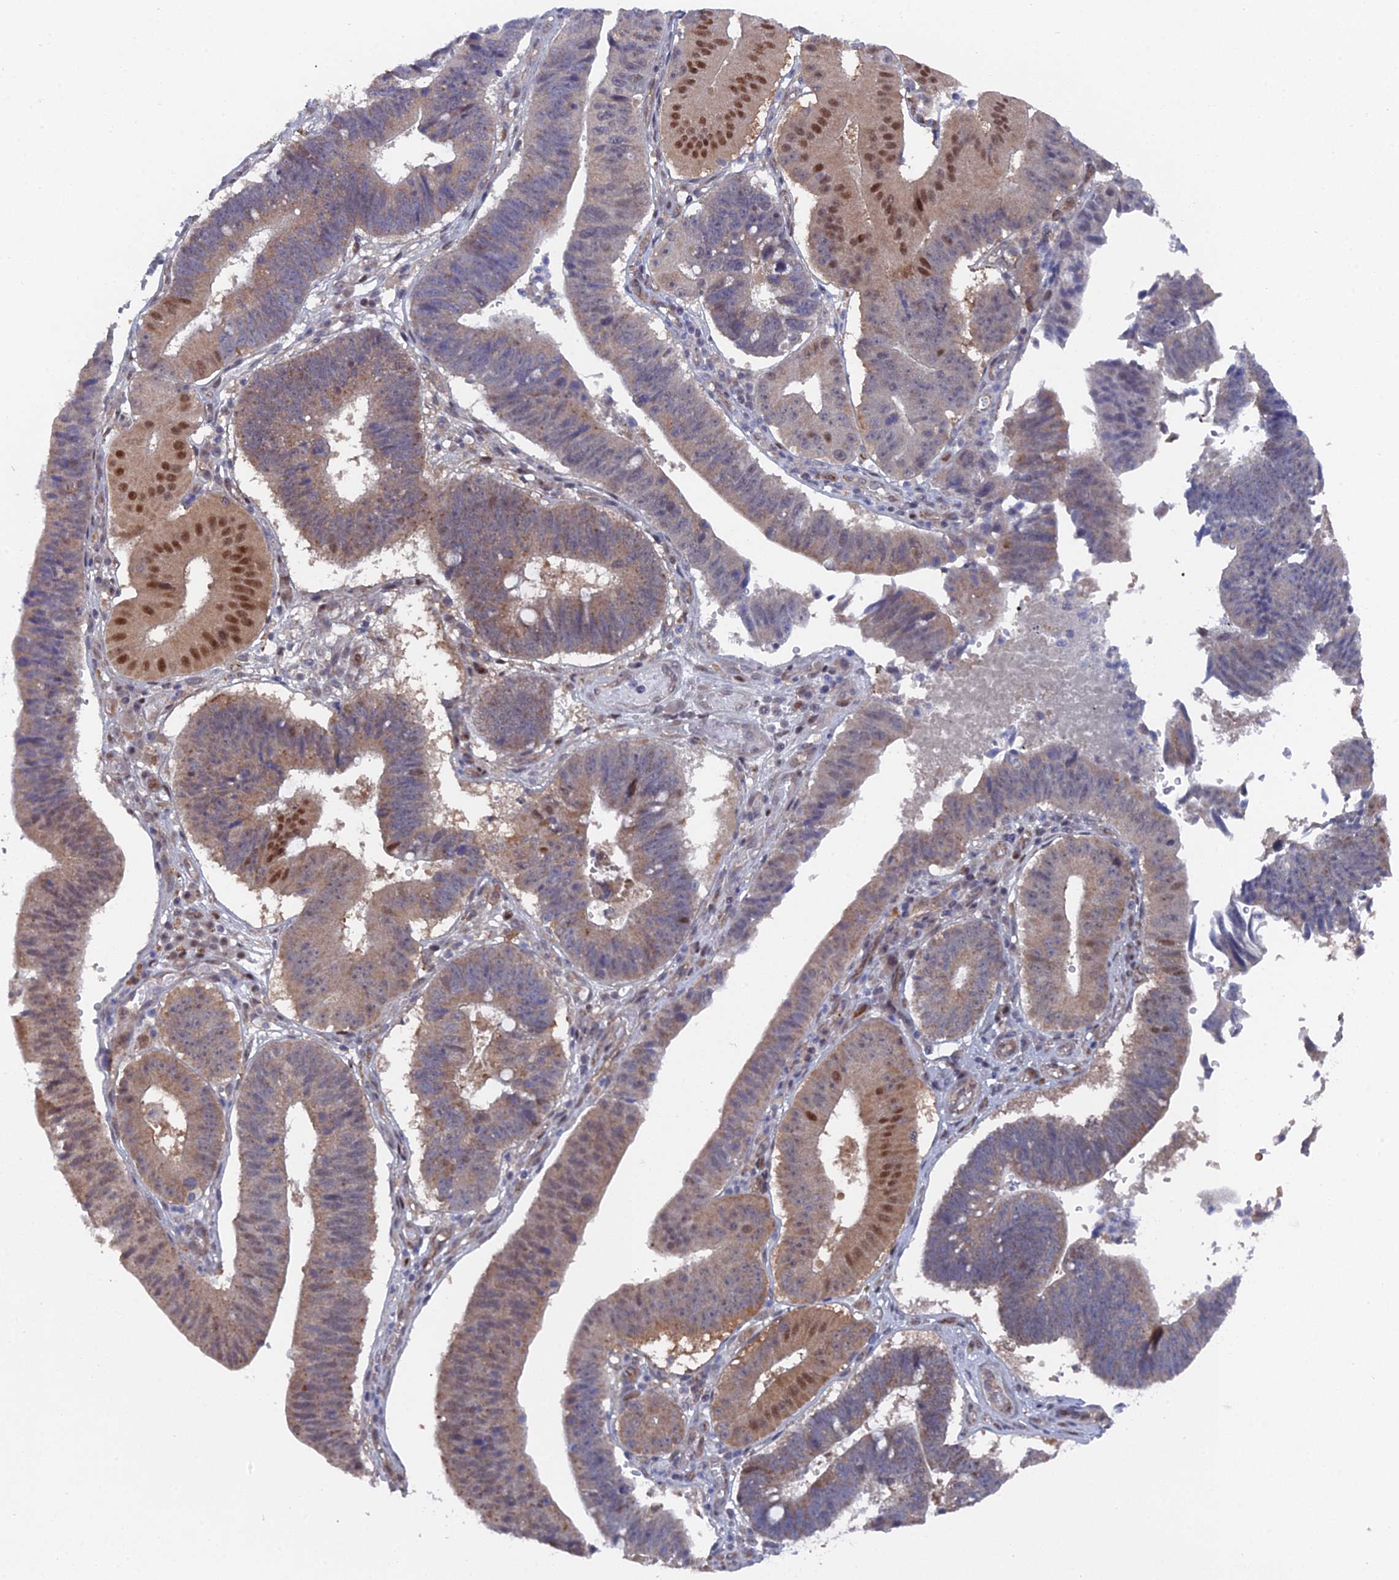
{"staining": {"intensity": "moderate", "quantity": "25%-75%", "location": "cytoplasmic/membranous,nuclear"}, "tissue": "stomach cancer", "cell_type": "Tumor cells", "image_type": "cancer", "snomed": [{"axis": "morphology", "description": "Adenocarcinoma, NOS"}, {"axis": "topography", "description": "Stomach"}], "caption": "Human stomach adenocarcinoma stained with a brown dye demonstrates moderate cytoplasmic/membranous and nuclear positive expression in about 25%-75% of tumor cells.", "gene": "UNC5D", "patient": {"sex": "male", "age": 59}}